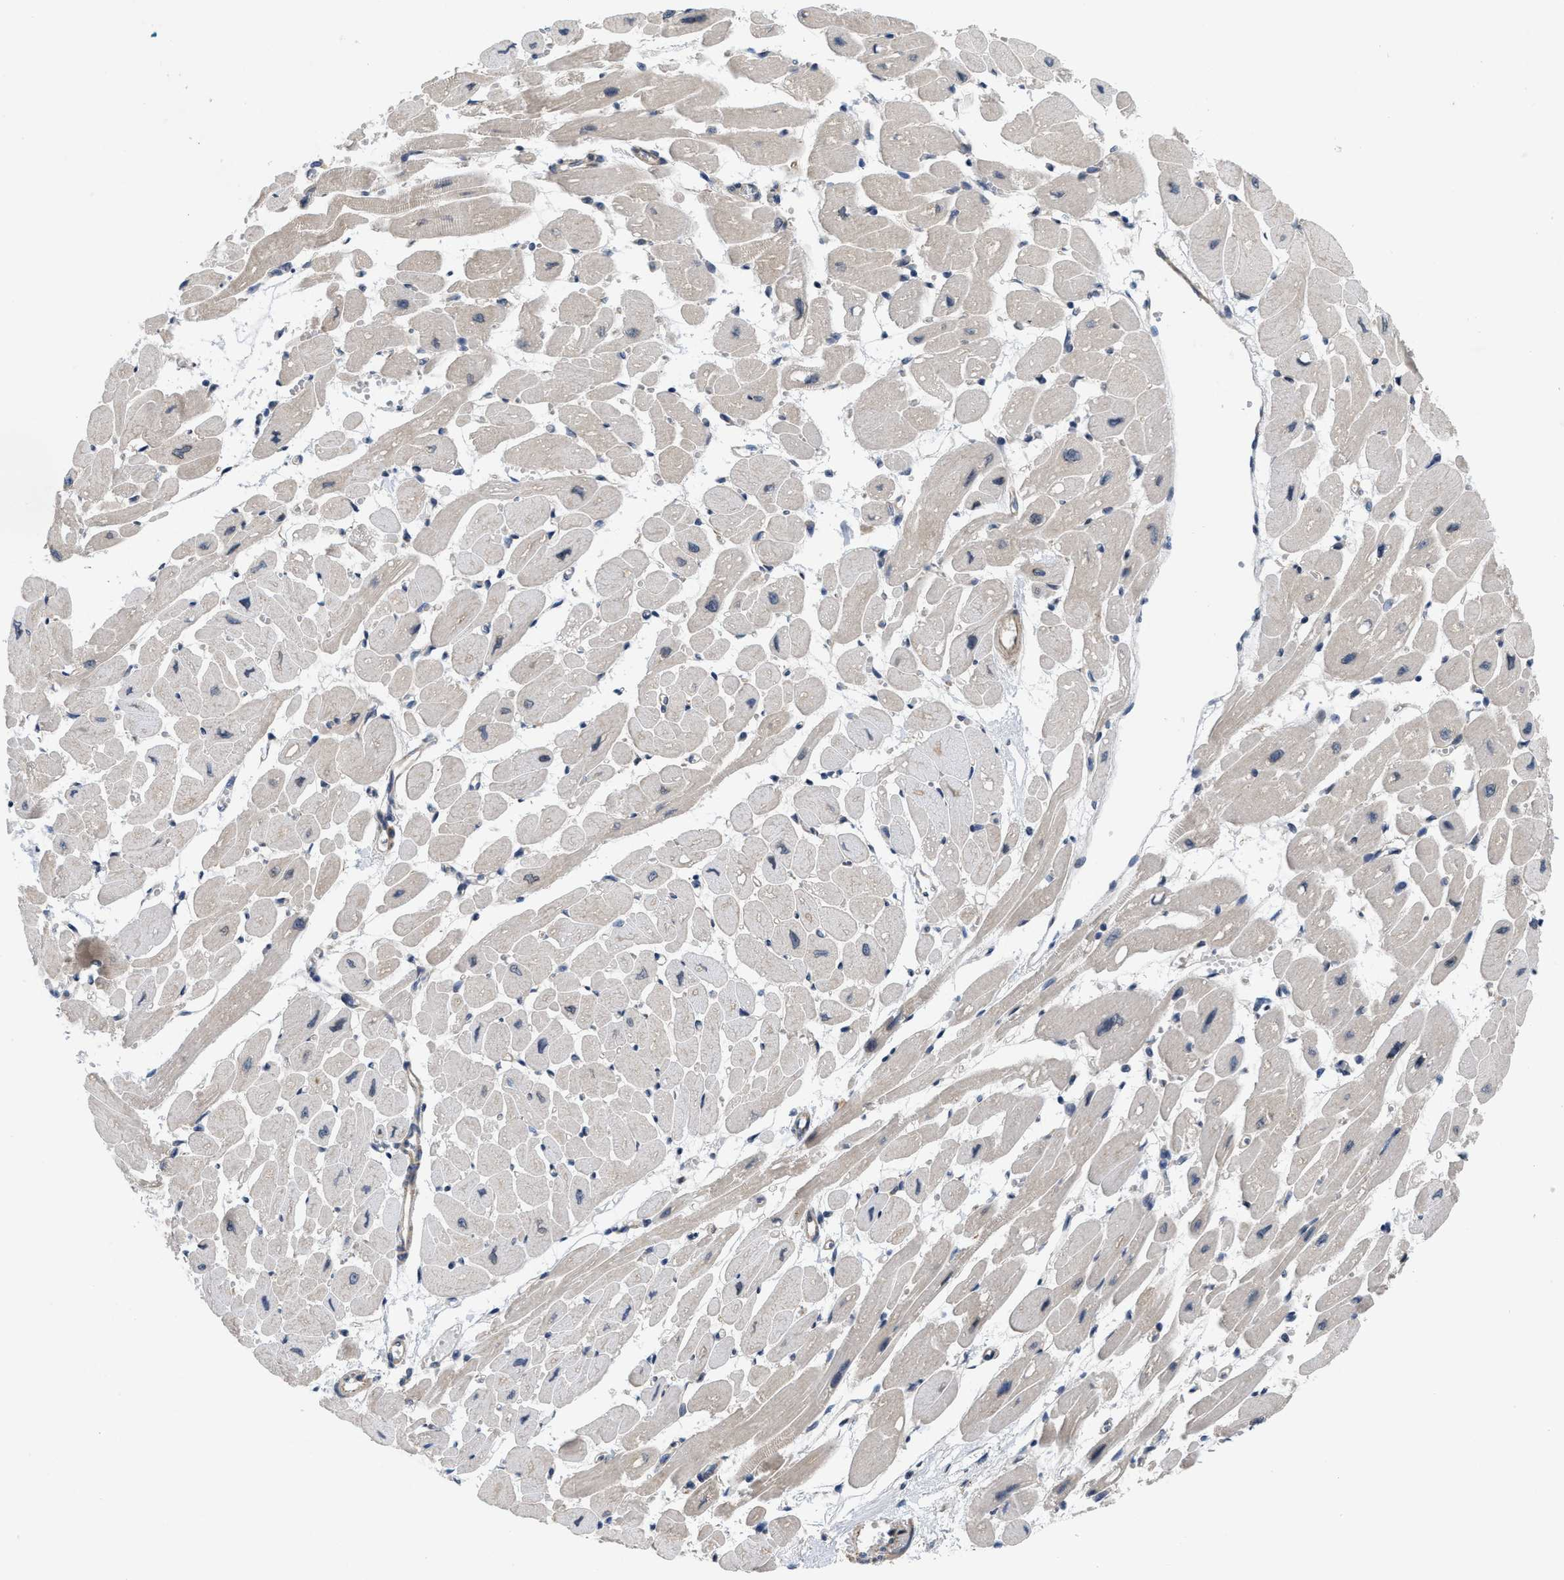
{"staining": {"intensity": "weak", "quantity": "<25%", "location": "cytoplasmic/membranous"}, "tissue": "heart muscle", "cell_type": "Cardiomyocytes", "image_type": "normal", "snomed": [{"axis": "morphology", "description": "Normal tissue, NOS"}, {"axis": "topography", "description": "Heart"}], "caption": "There is no significant expression in cardiomyocytes of heart muscle. Brightfield microscopy of IHC stained with DAB (3,3'-diaminobenzidine) (brown) and hematoxylin (blue), captured at high magnification.", "gene": "EOGT", "patient": {"sex": "female", "age": 54}}